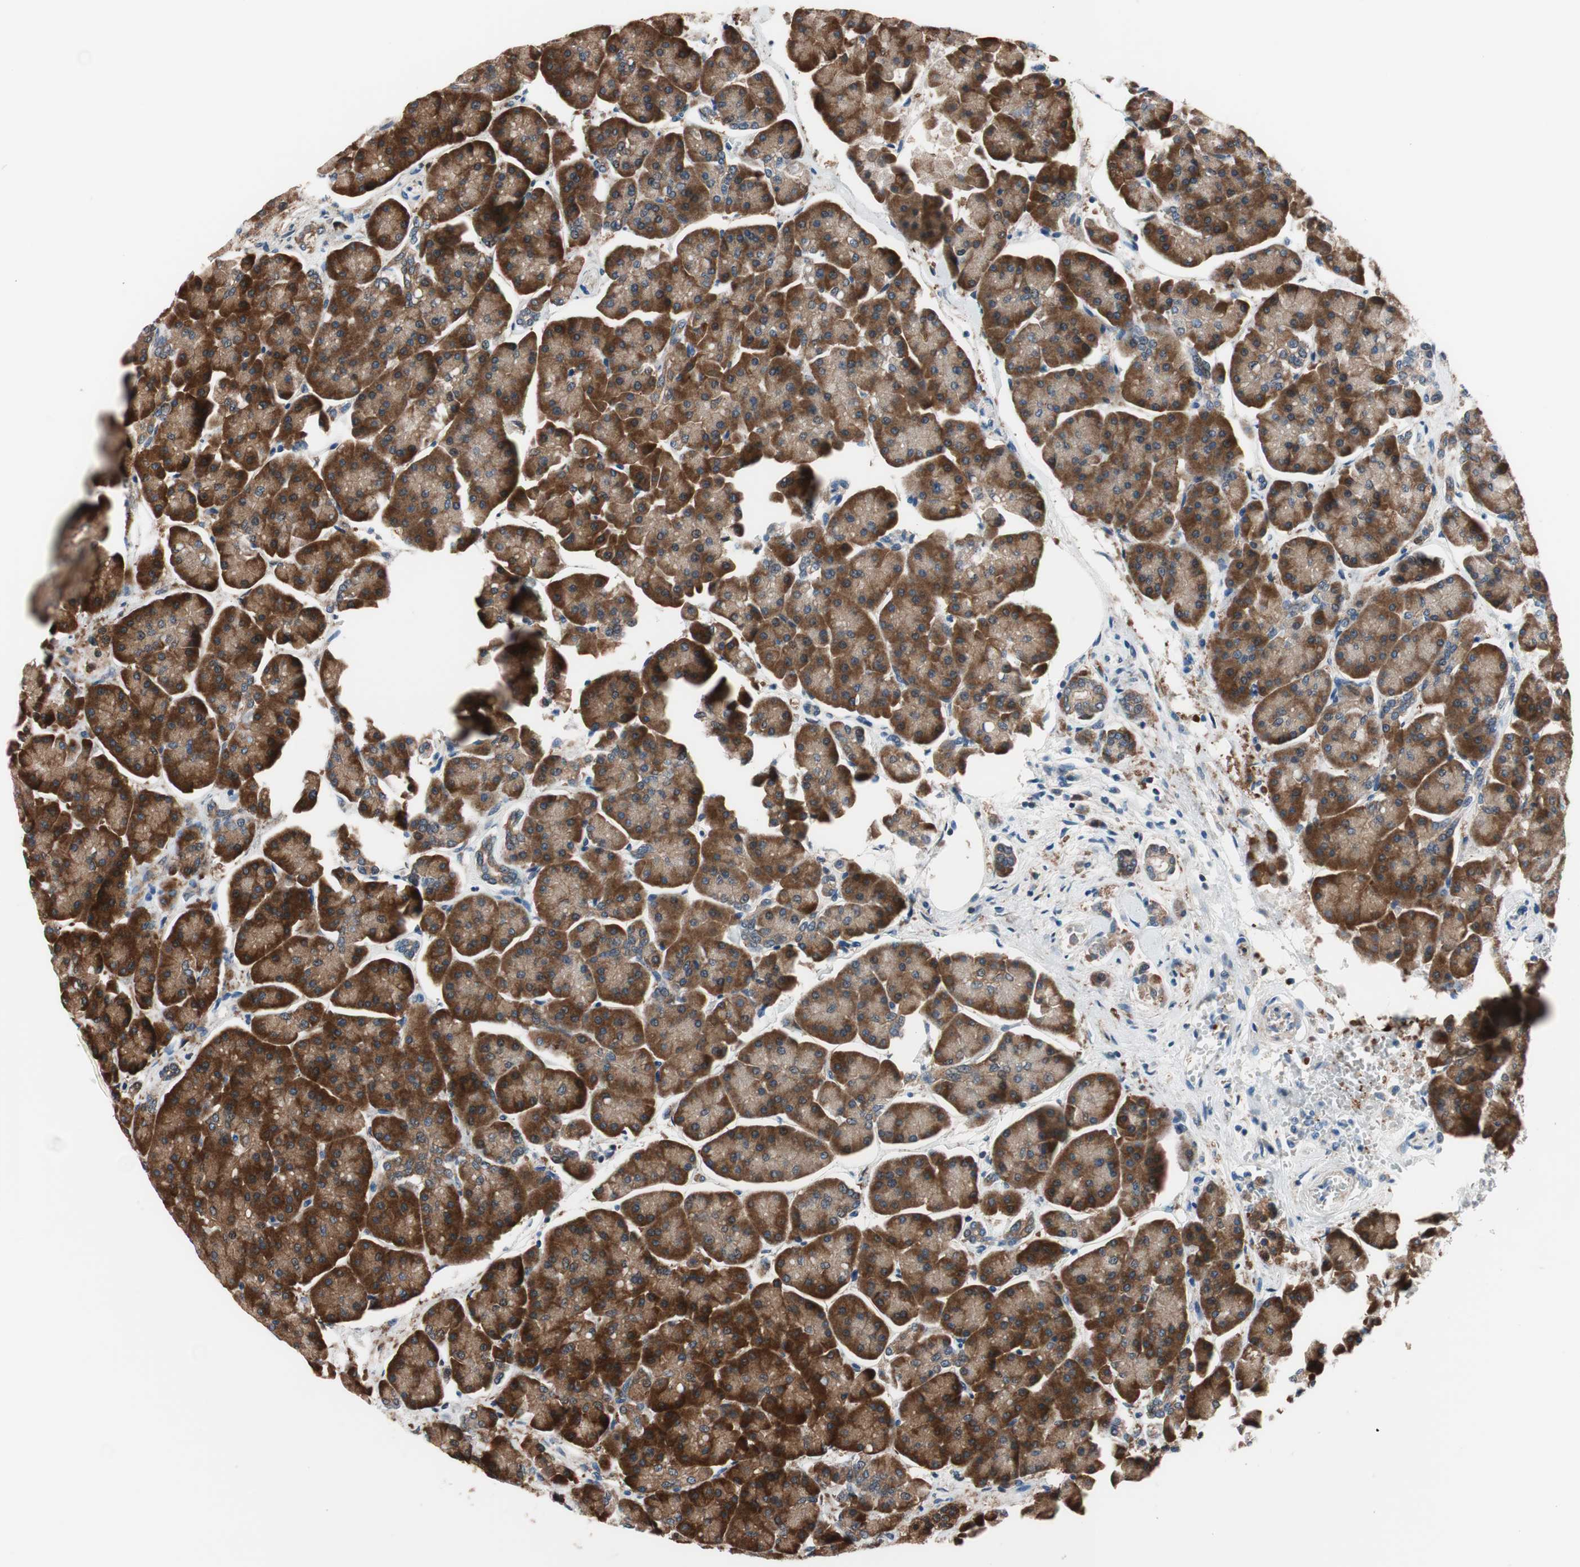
{"staining": {"intensity": "strong", "quantity": ">75%", "location": "cytoplasmic/membranous"}, "tissue": "pancreas", "cell_type": "Exocrine glandular cells", "image_type": "normal", "snomed": [{"axis": "morphology", "description": "Normal tissue, NOS"}, {"axis": "topography", "description": "Pancreas"}], "caption": "Protein staining of normal pancreas exhibits strong cytoplasmic/membranous staining in approximately >75% of exocrine glandular cells. The staining is performed using DAB (3,3'-diaminobenzidine) brown chromogen to label protein expression. The nuclei are counter-stained blue using hematoxylin.", "gene": "PRDX2", "patient": {"sex": "female", "age": 70}}